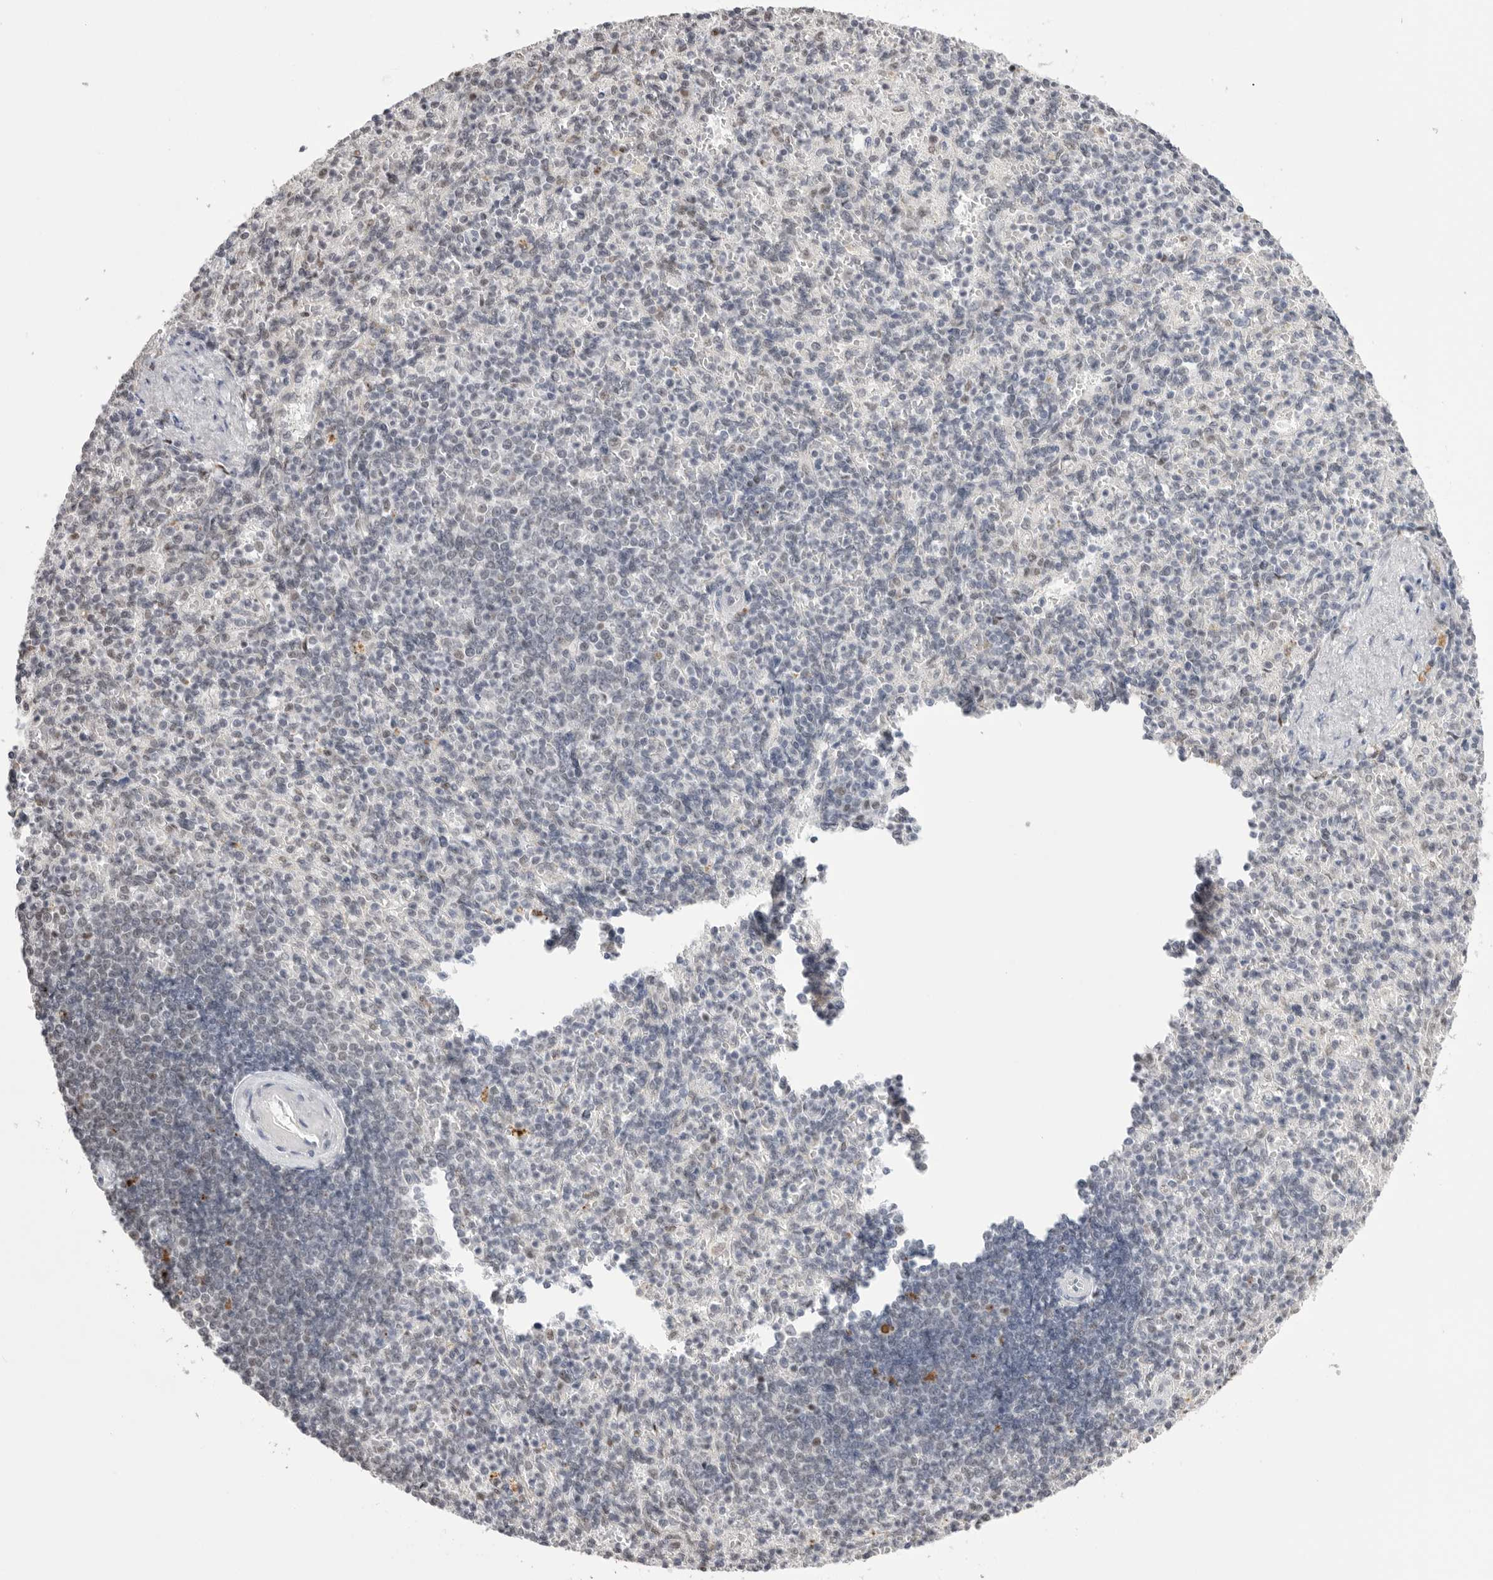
{"staining": {"intensity": "negative", "quantity": "none", "location": "none"}, "tissue": "spleen", "cell_type": "Cells in red pulp", "image_type": "normal", "snomed": [{"axis": "morphology", "description": "Normal tissue, NOS"}, {"axis": "topography", "description": "Spleen"}], "caption": "IHC histopathology image of normal human spleen stained for a protein (brown), which displays no staining in cells in red pulp.", "gene": "BCLAF3", "patient": {"sex": "female", "age": 74}}